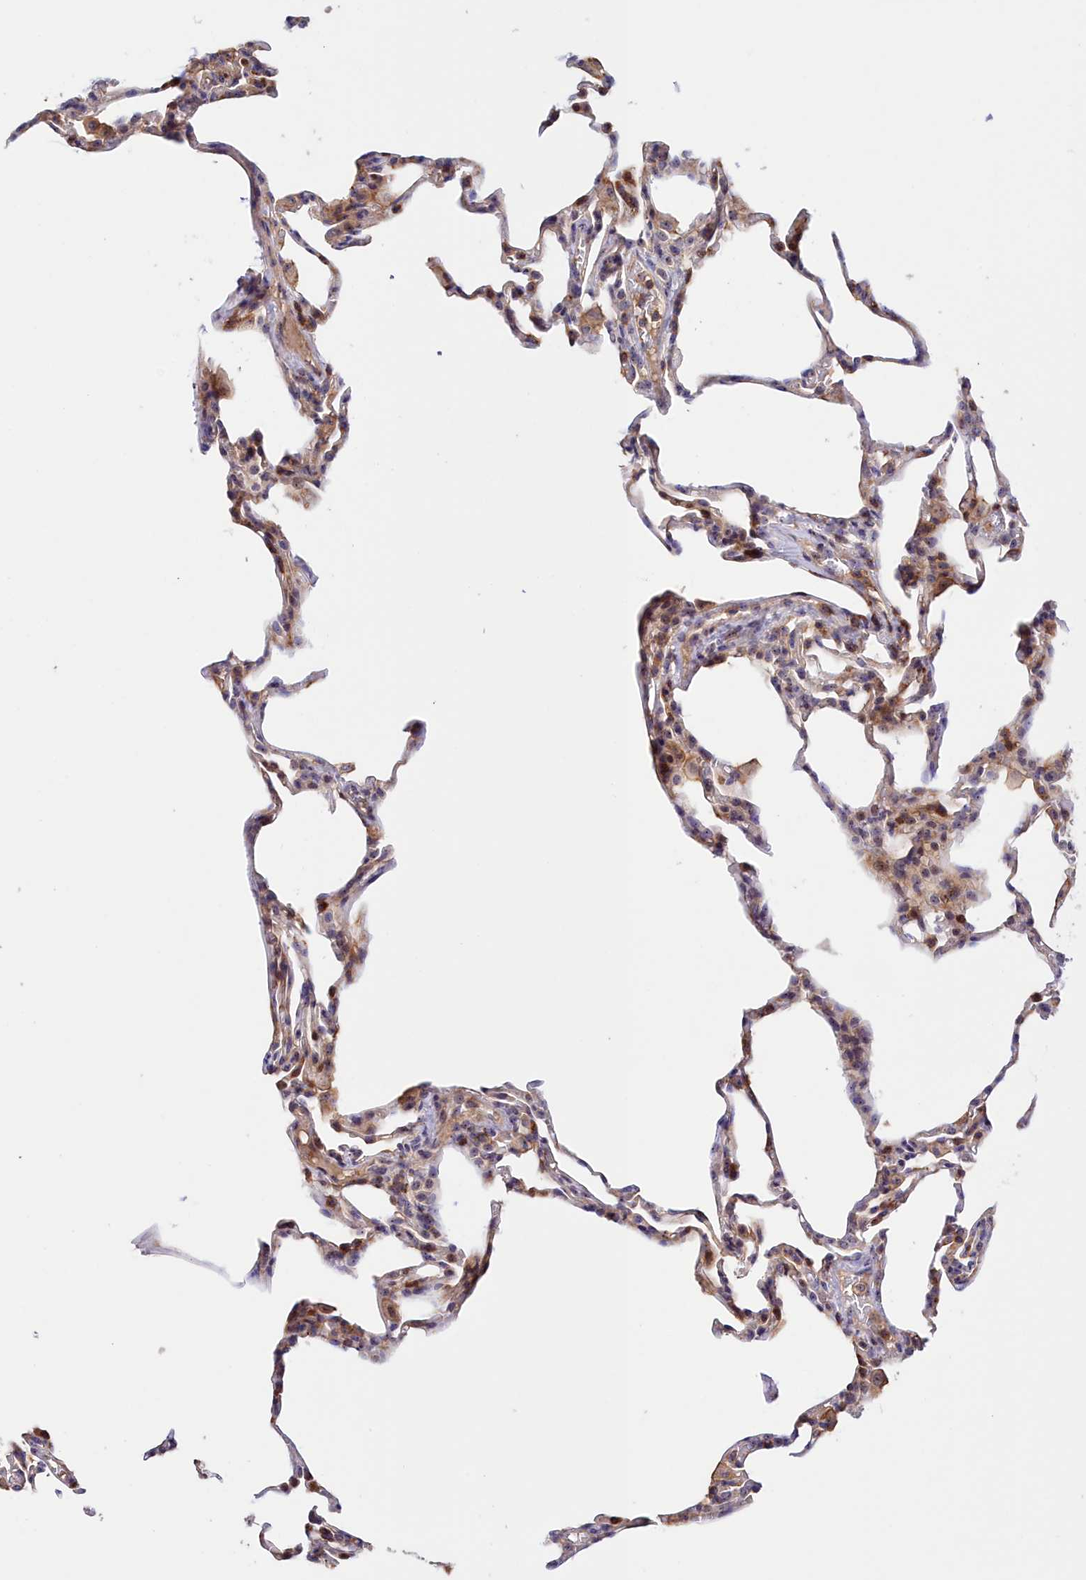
{"staining": {"intensity": "negative", "quantity": "none", "location": "none"}, "tissue": "lung", "cell_type": "Alveolar cells", "image_type": "normal", "snomed": [{"axis": "morphology", "description": "Normal tissue, NOS"}, {"axis": "topography", "description": "Lung"}], "caption": "Immunohistochemistry of benign lung reveals no staining in alveolar cells.", "gene": "NEURL4", "patient": {"sex": "male", "age": 20}}